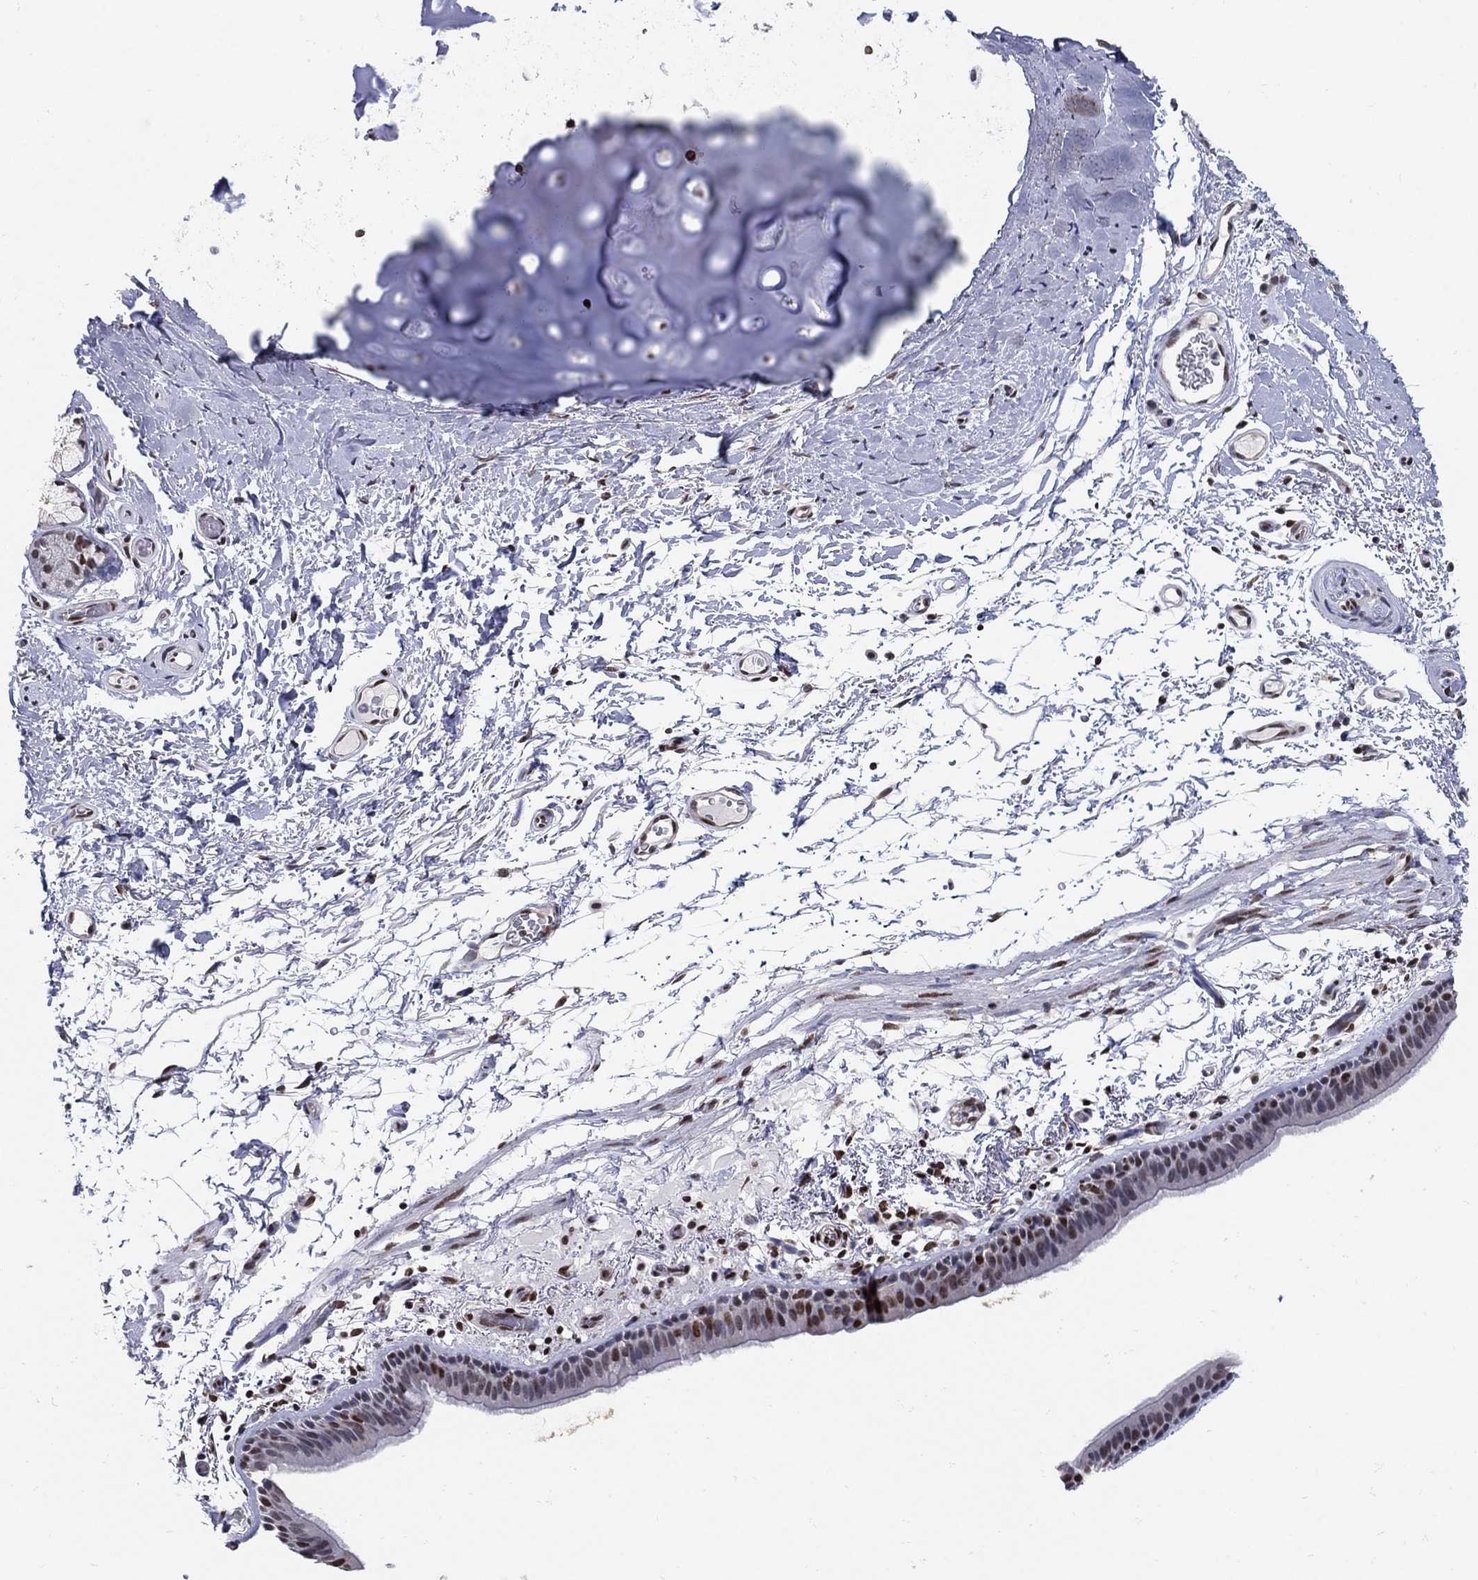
{"staining": {"intensity": "strong", "quantity": "25%-75%", "location": "nuclear"}, "tissue": "bronchus", "cell_type": "Respiratory epithelial cells", "image_type": "normal", "snomed": [{"axis": "morphology", "description": "Normal tissue, NOS"}, {"axis": "topography", "description": "Lymph node"}, {"axis": "topography", "description": "Bronchus"}], "caption": "Protein expression analysis of normal bronchus shows strong nuclear staining in about 25%-75% of respiratory epithelial cells. (DAB IHC, brown staining for protein, blue staining for nuclei).", "gene": "CENPE", "patient": {"sex": "female", "age": 70}}